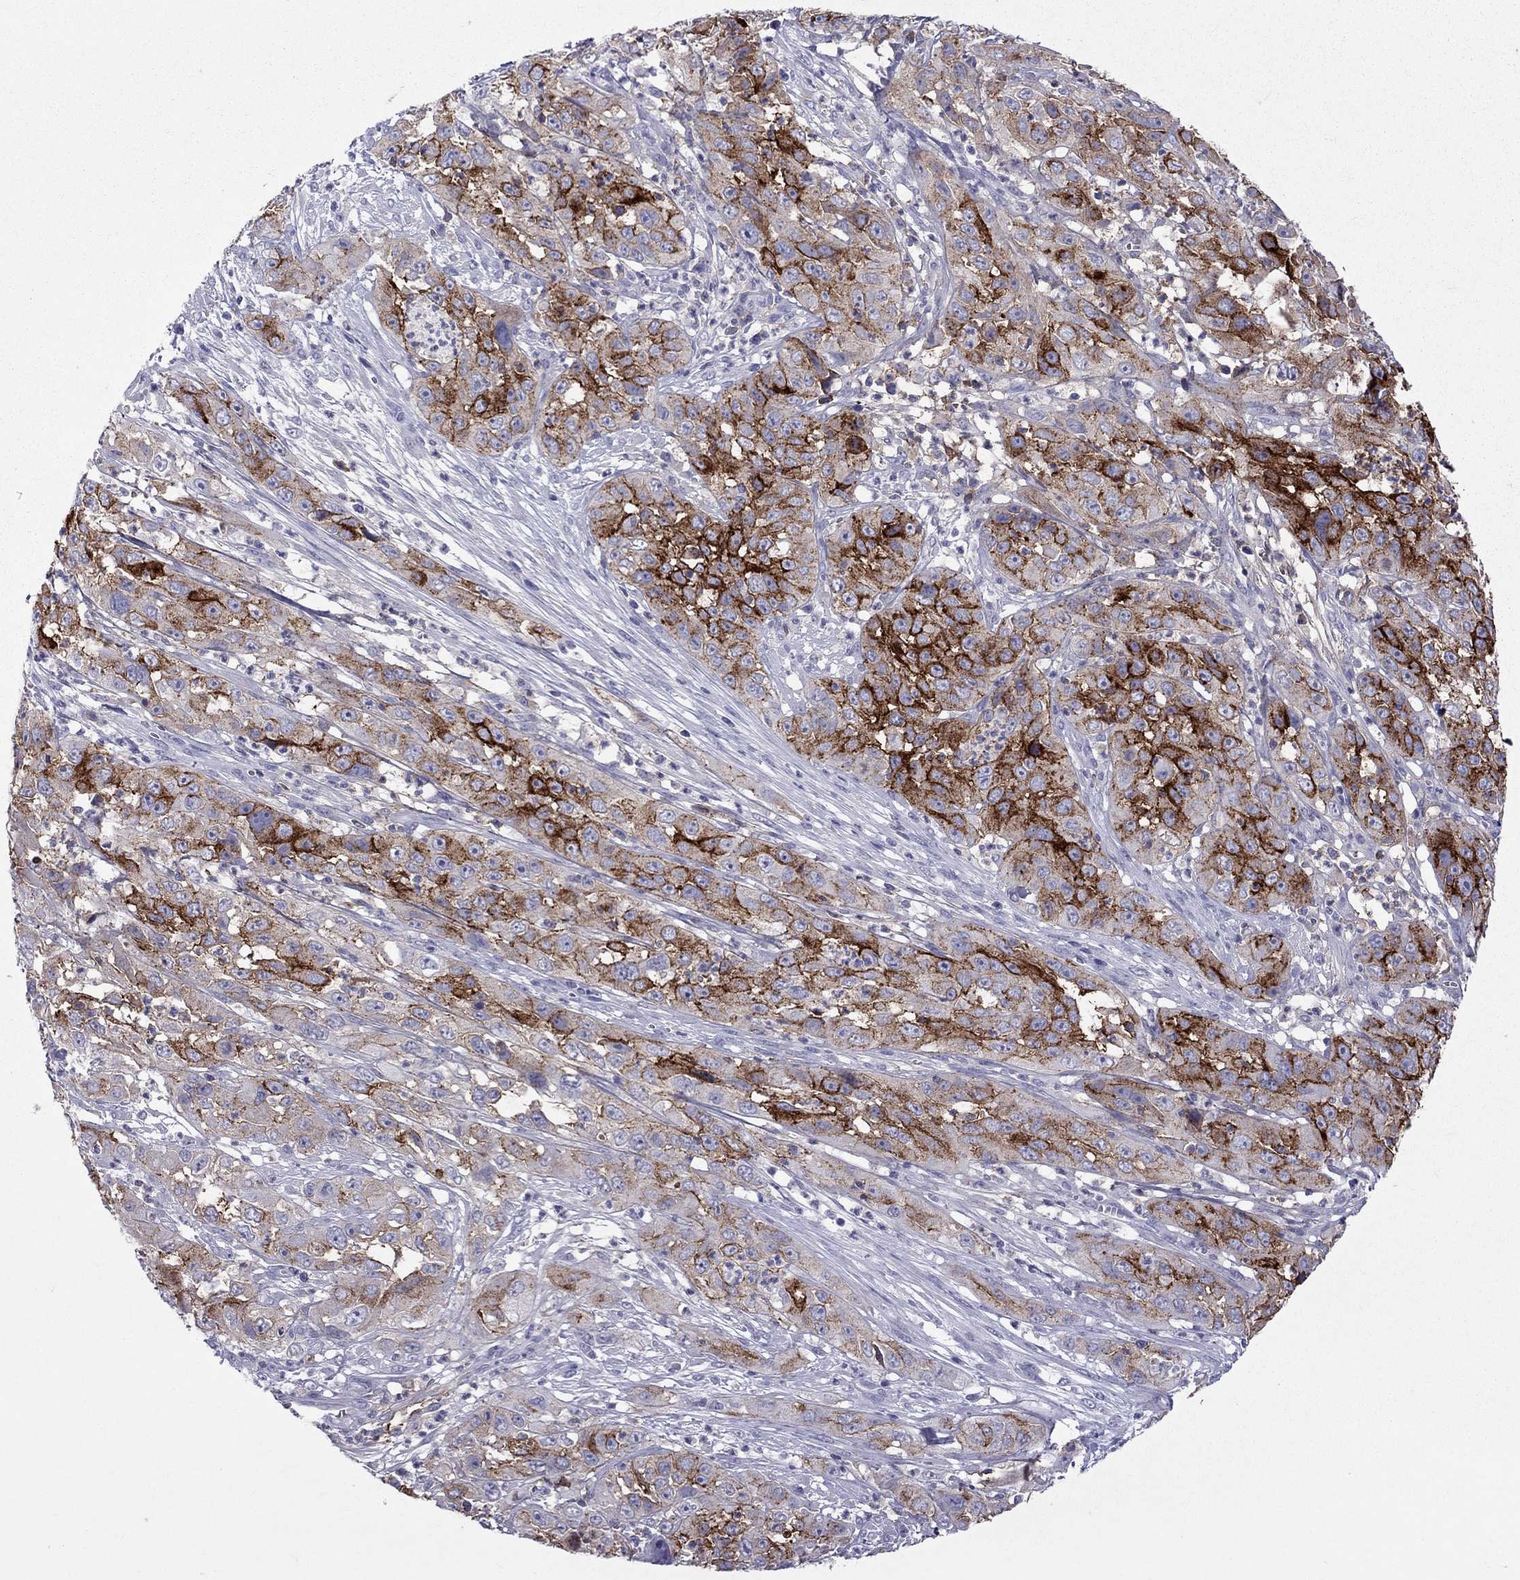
{"staining": {"intensity": "strong", "quantity": ">75%", "location": "cytoplasmic/membranous"}, "tissue": "cervical cancer", "cell_type": "Tumor cells", "image_type": "cancer", "snomed": [{"axis": "morphology", "description": "Squamous cell carcinoma, NOS"}, {"axis": "topography", "description": "Cervix"}], "caption": "Cervical cancer (squamous cell carcinoma) stained with a brown dye exhibits strong cytoplasmic/membranous positive staining in about >75% of tumor cells.", "gene": "MUC16", "patient": {"sex": "female", "age": 32}}